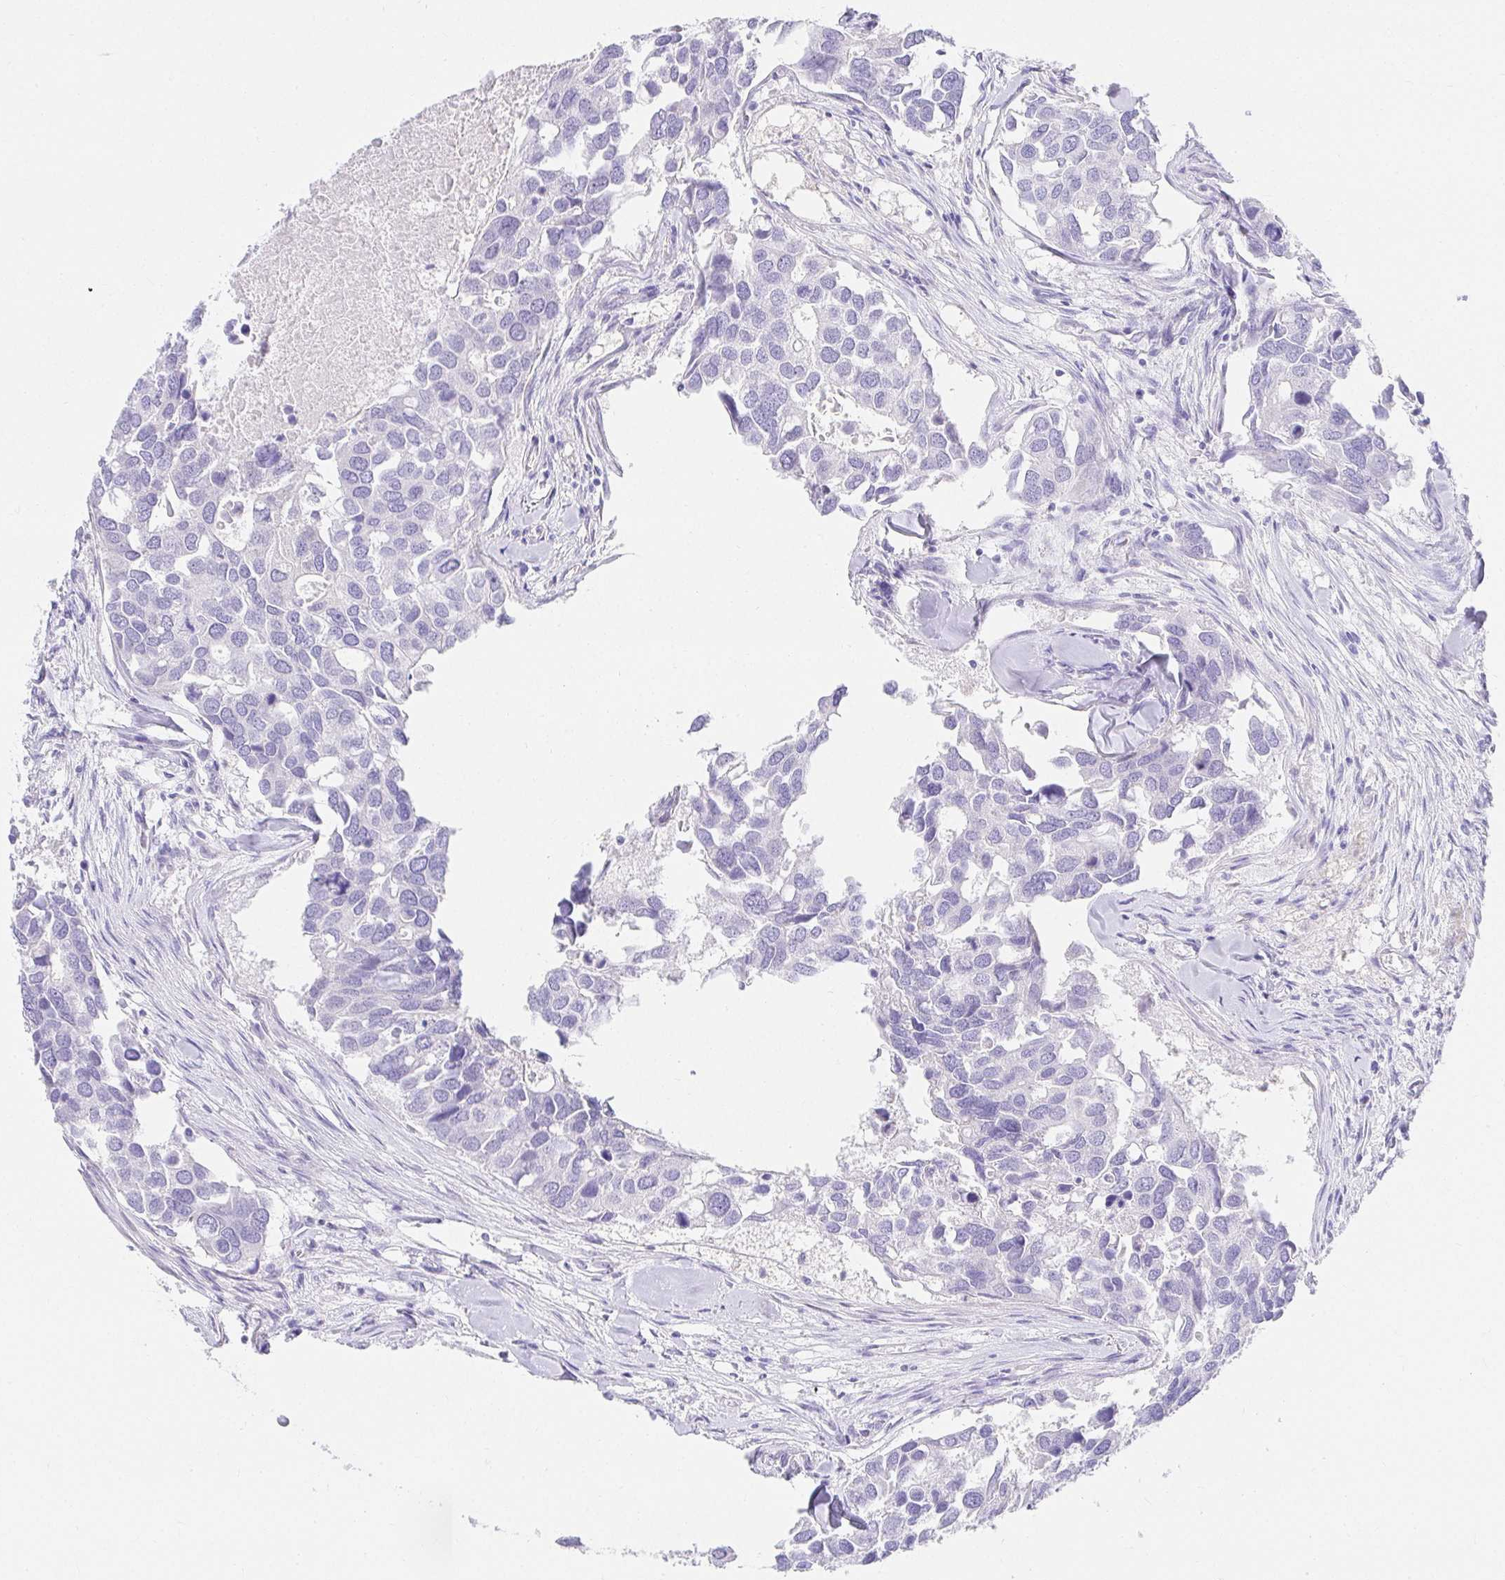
{"staining": {"intensity": "negative", "quantity": "none", "location": "none"}, "tissue": "breast cancer", "cell_type": "Tumor cells", "image_type": "cancer", "snomed": [{"axis": "morphology", "description": "Duct carcinoma"}, {"axis": "topography", "description": "Breast"}], "caption": "Immunohistochemistry (IHC) histopathology image of neoplastic tissue: breast intraductal carcinoma stained with DAB exhibits no significant protein positivity in tumor cells. Brightfield microscopy of IHC stained with DAB (3,3'-diaminobenzidine) (brown) and hematoxylin (blue), captured at high magnification.", "gene": "VGLL1", "patient": {"sex": "female", "age": 83}}